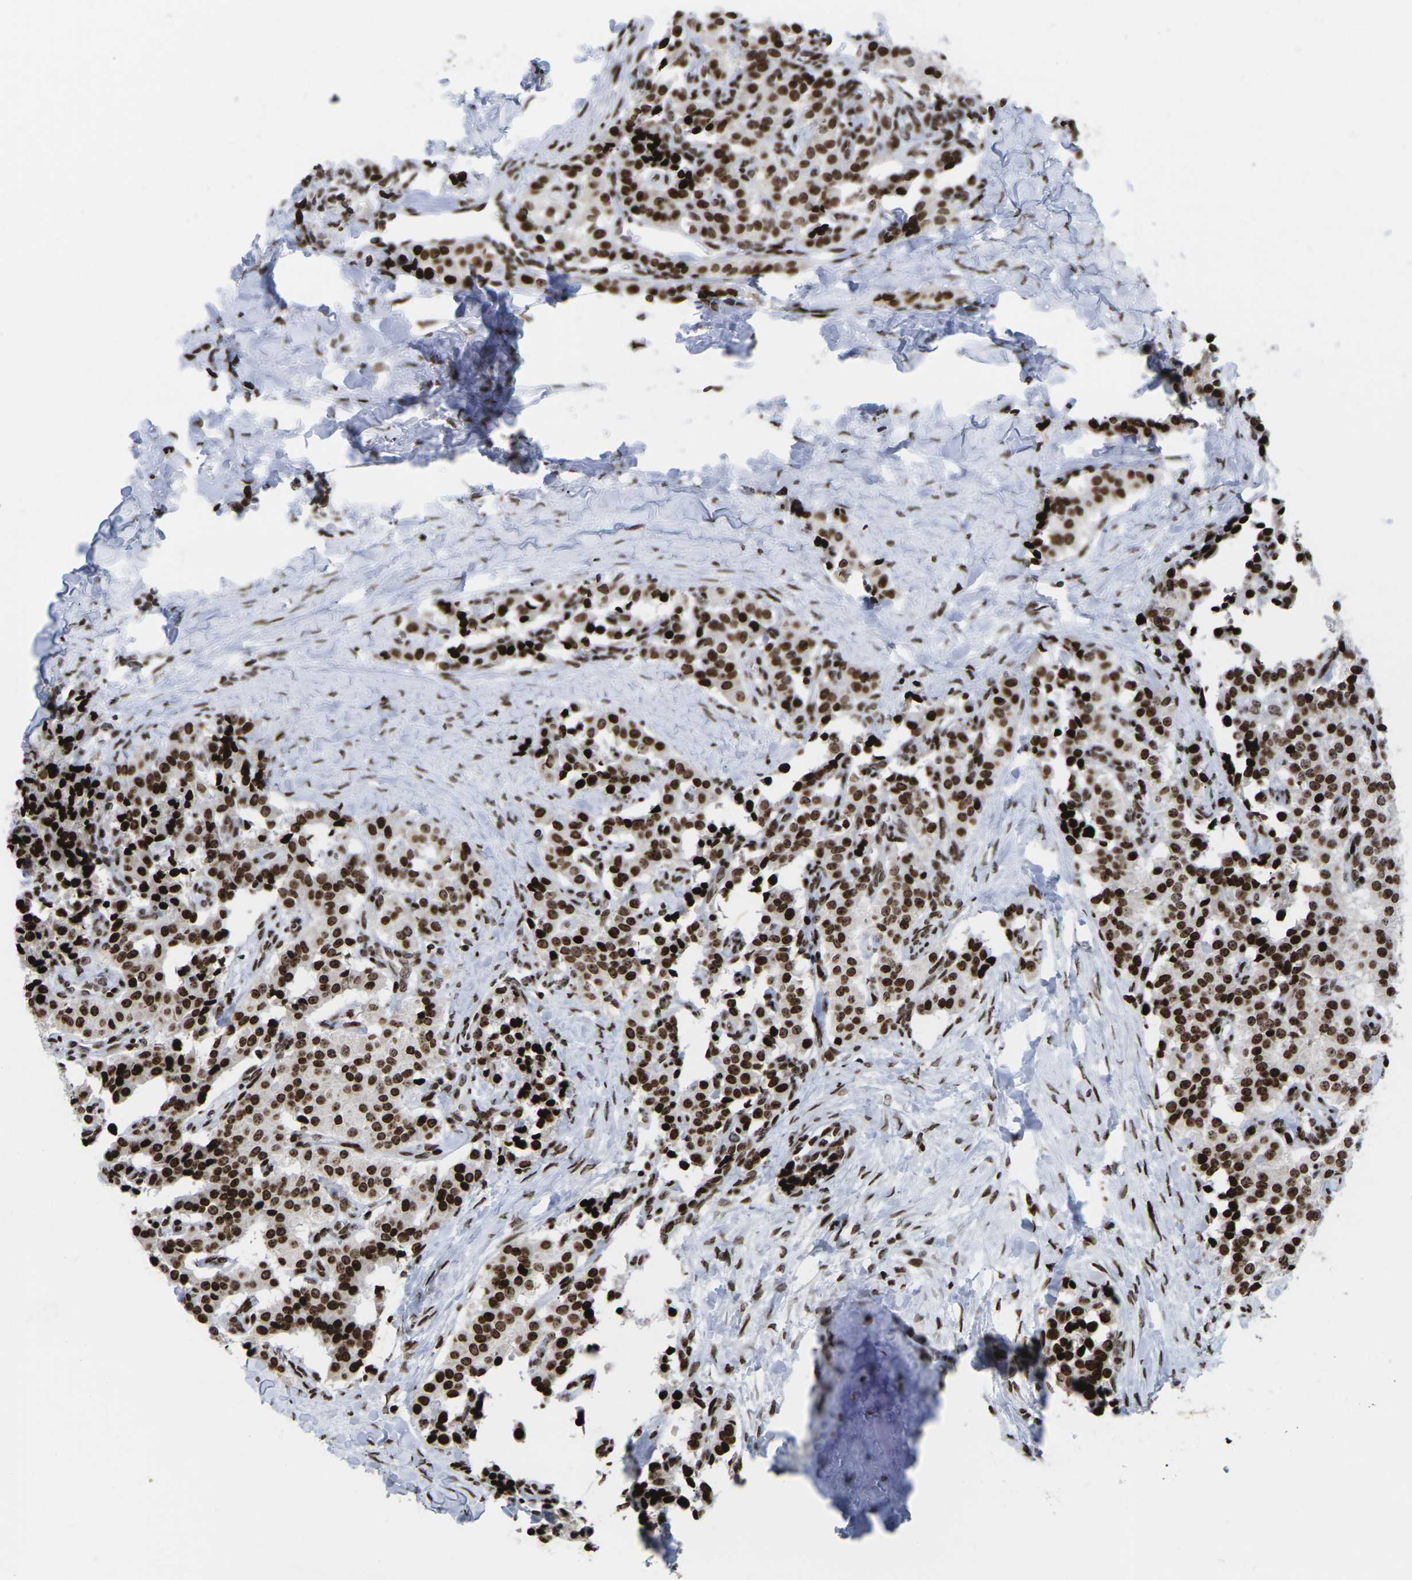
{"staining": {"intensity": "strong", "quantity": ">75%", "location": "nuclear"}, "tissue": "carcinoid", "cell_type": "Tumor cells", "image_type": "cancer", "snomed": [{"axis": "morphology", "description": "Carcinoid, malignant, NOS"}, {"axis": "topography", "description": "Colon"}], "caption": "Immunohistochemistry (IHC) of human malignant carcinoid shows high levels of strong nuclear positivity in about >75% of tumor cells.", "gene": "H1-4", "patient": {"sex": "female", "age": 52}}